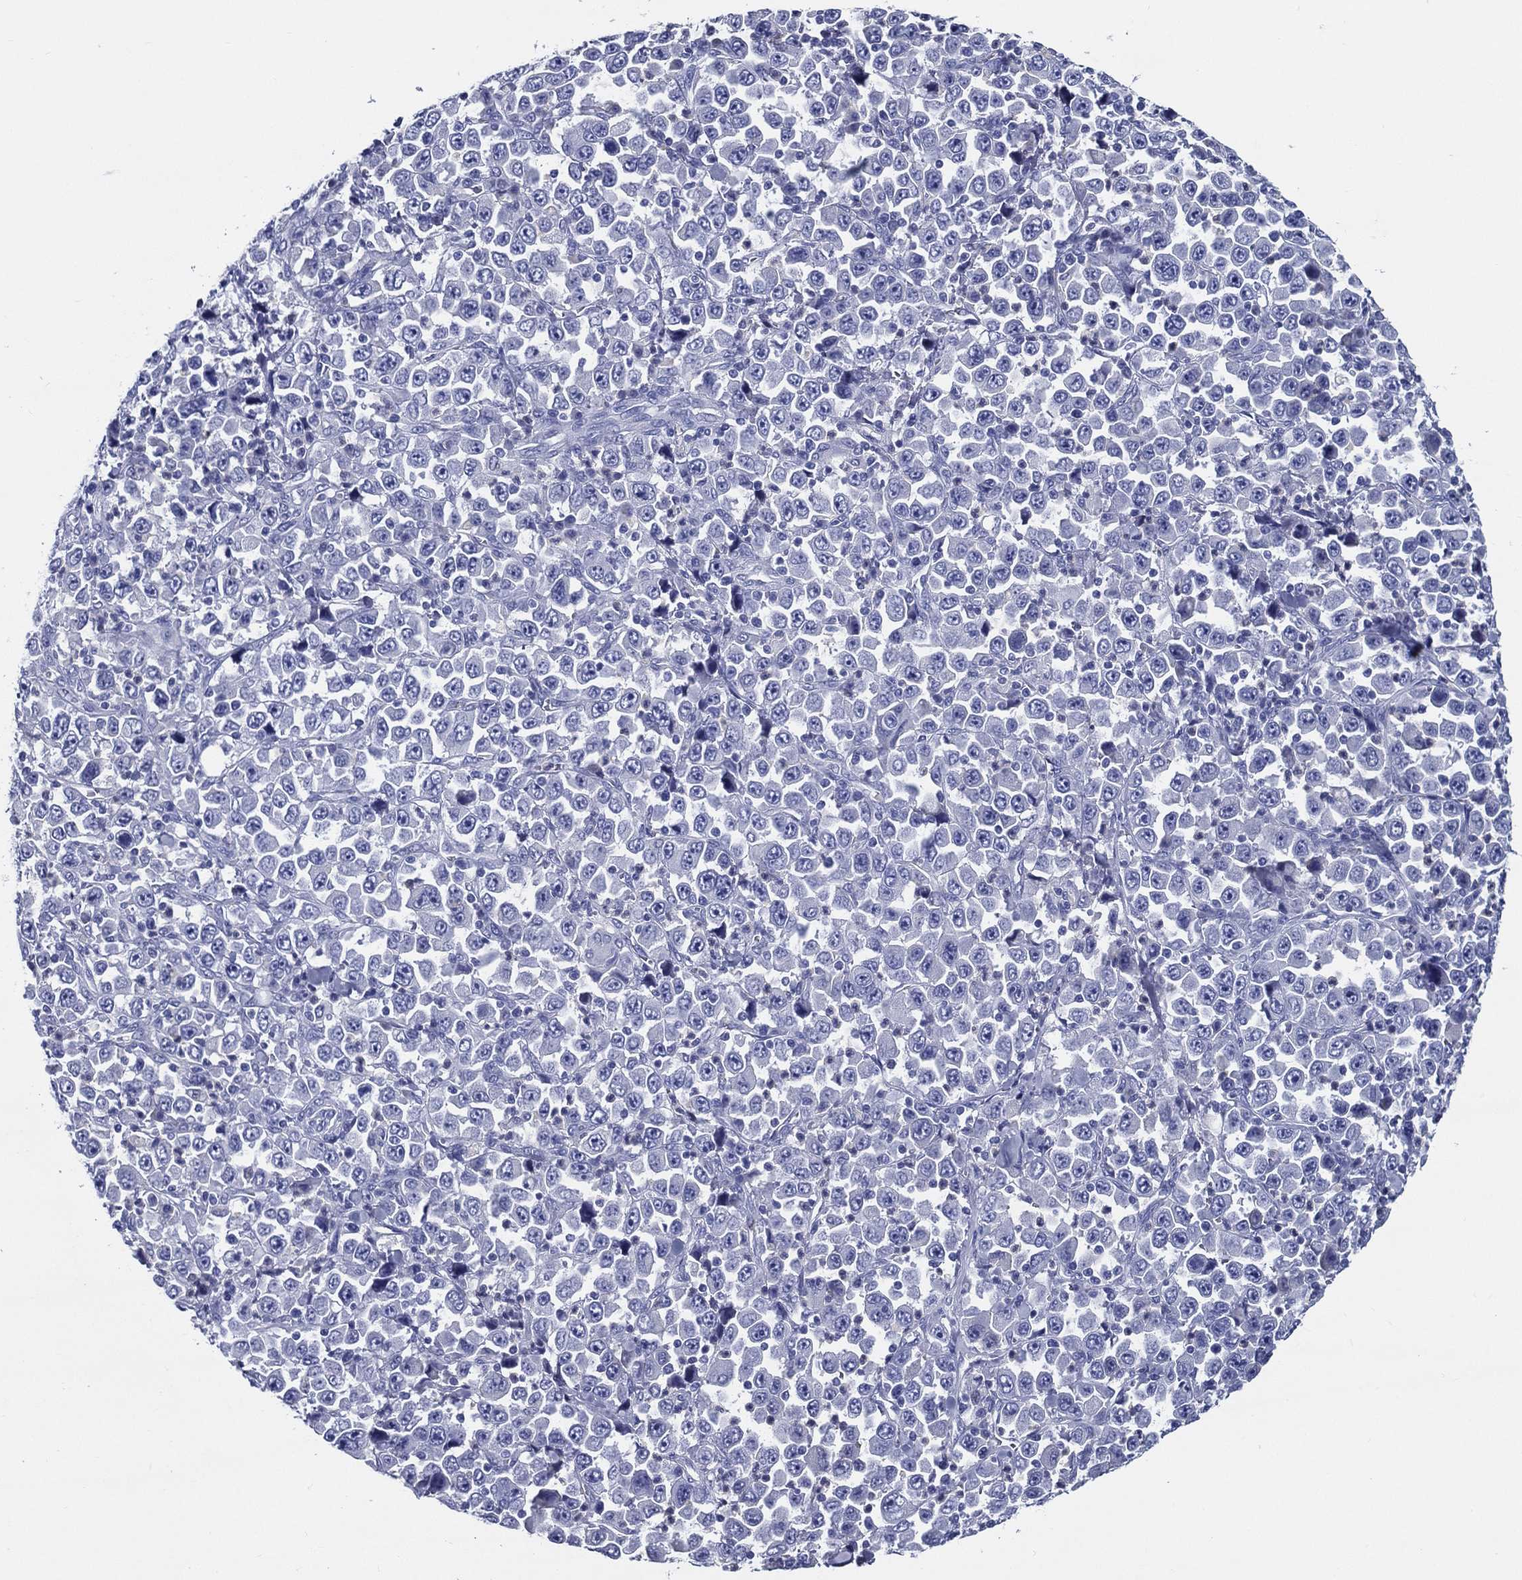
{"staining": {"intensity": "negative", "quantity": "none", "location": "none"}, "tissue": "stomach cancer", "cell_type": "Tumor cells", "image_type": "cancer", "snomed": [{"axis": "morphology", "description": "Normal tissue, NOS"}, {"axis": "morphology", "description": "Adenocarcinoma, NOS"}, {"axis": "topography", "description": "Stomach, upper"}, {"axis": "topography", "description": "Stomach"}], "caption": "Immunohistochemical staining of stomach adenocarcinoma displays no significant positivity in tumor cells. The staining was performed using DAB (3,3'-diaminobenzidine) to visualize the protein expression in brown, while the nuclei were stained in blue with hematoxylin (Magnification: 20x).", "gene": "ACE2", "patient": {"sex": "male", "age": 59}}